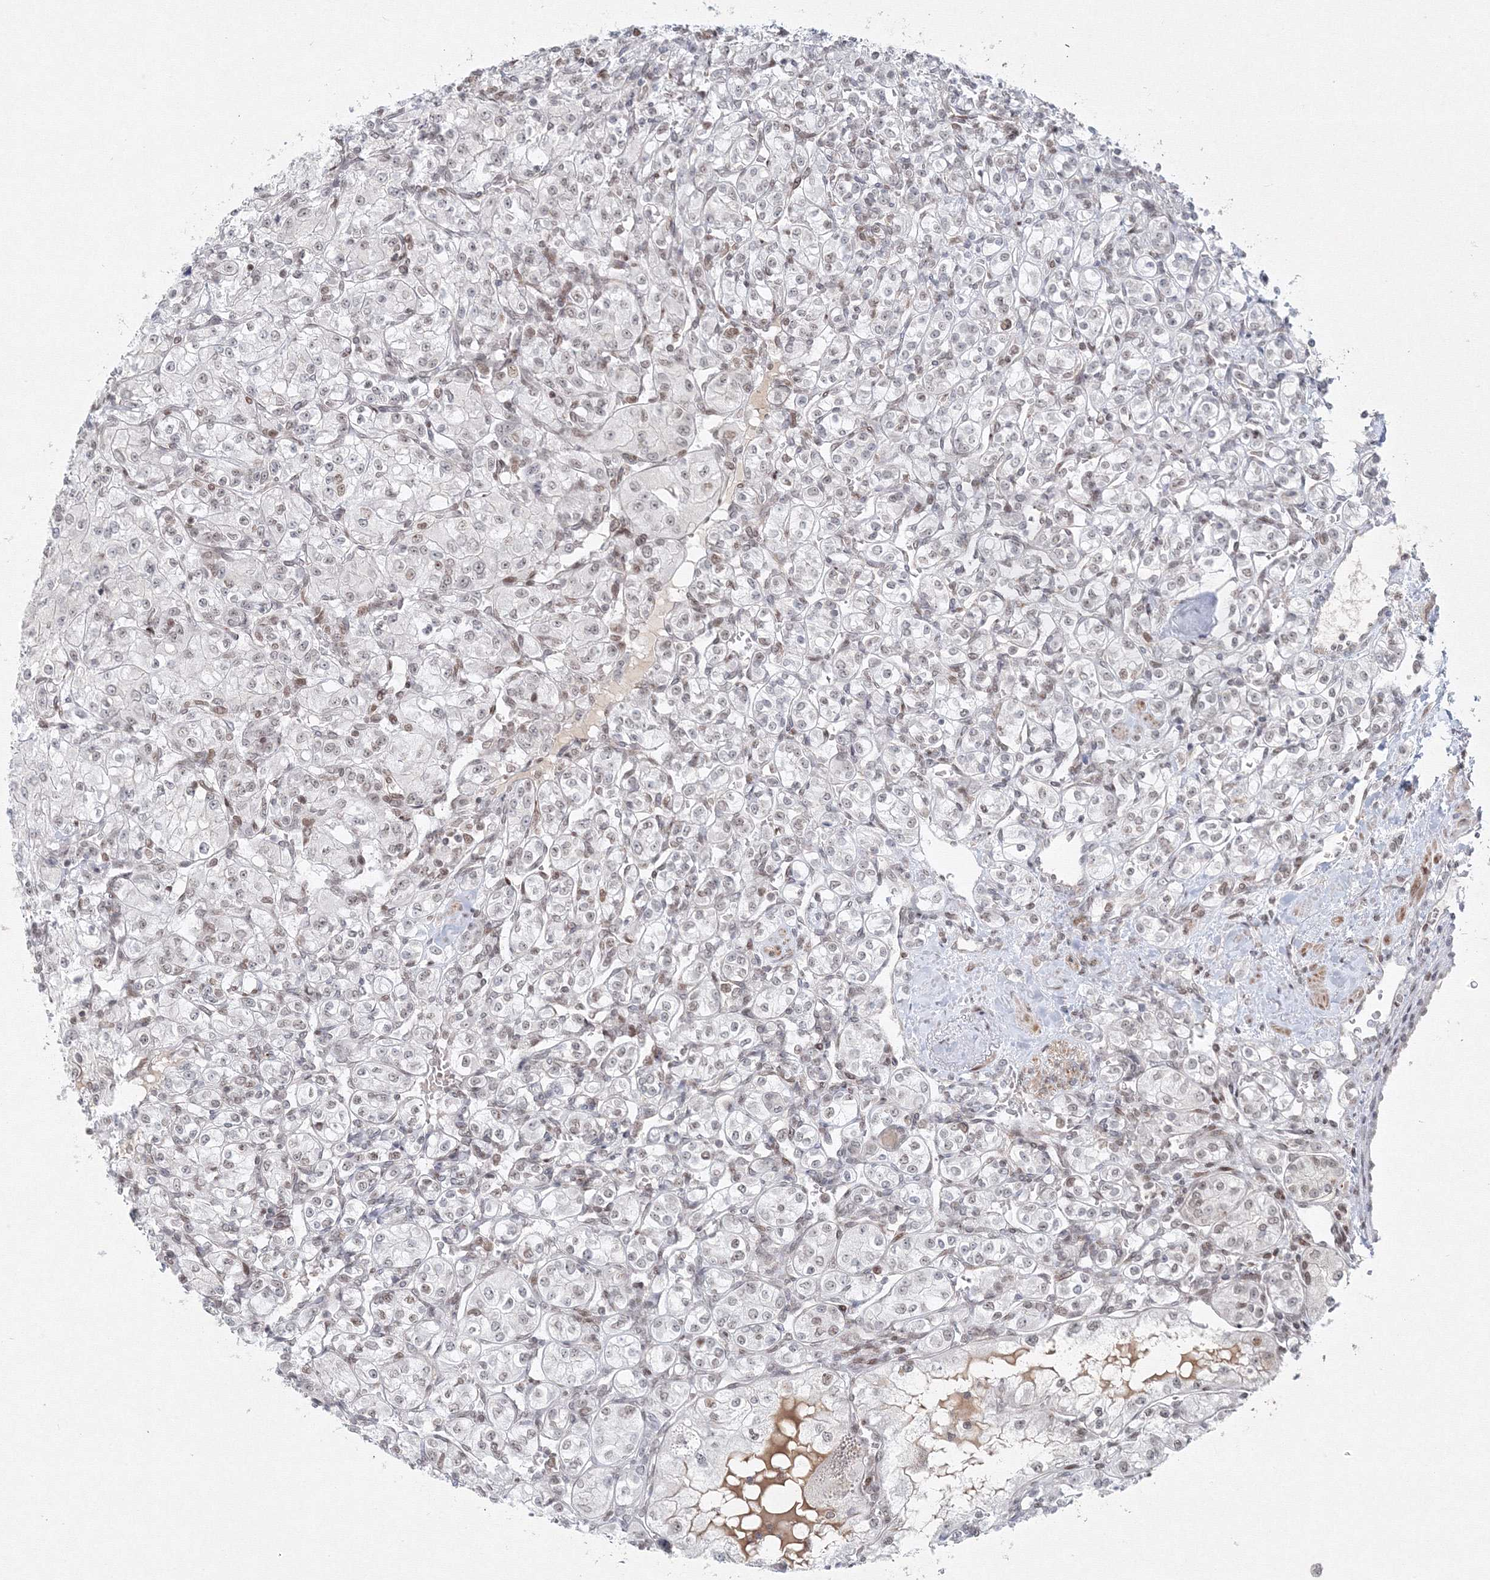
{"staining": {"intensity": "negative", "quantity": "none", "location": "none"}, "tissue": "renal cancer", "cell_type": "Tumor cells", "image_type": "cancer", "snomed": [{"axis": "morphology", "description": "Adenocarcinoma, NOS"}, {"axis": "topography", "description": "Kidney"}], "caption": "DAB (3,3'-diaminobenzidine) immunohistochemical staining of renal adenocarcinoma displays no significant staining in tumor cells.", "gene": "KIF4A", "patient": {"sex": "male", "age": 77}}